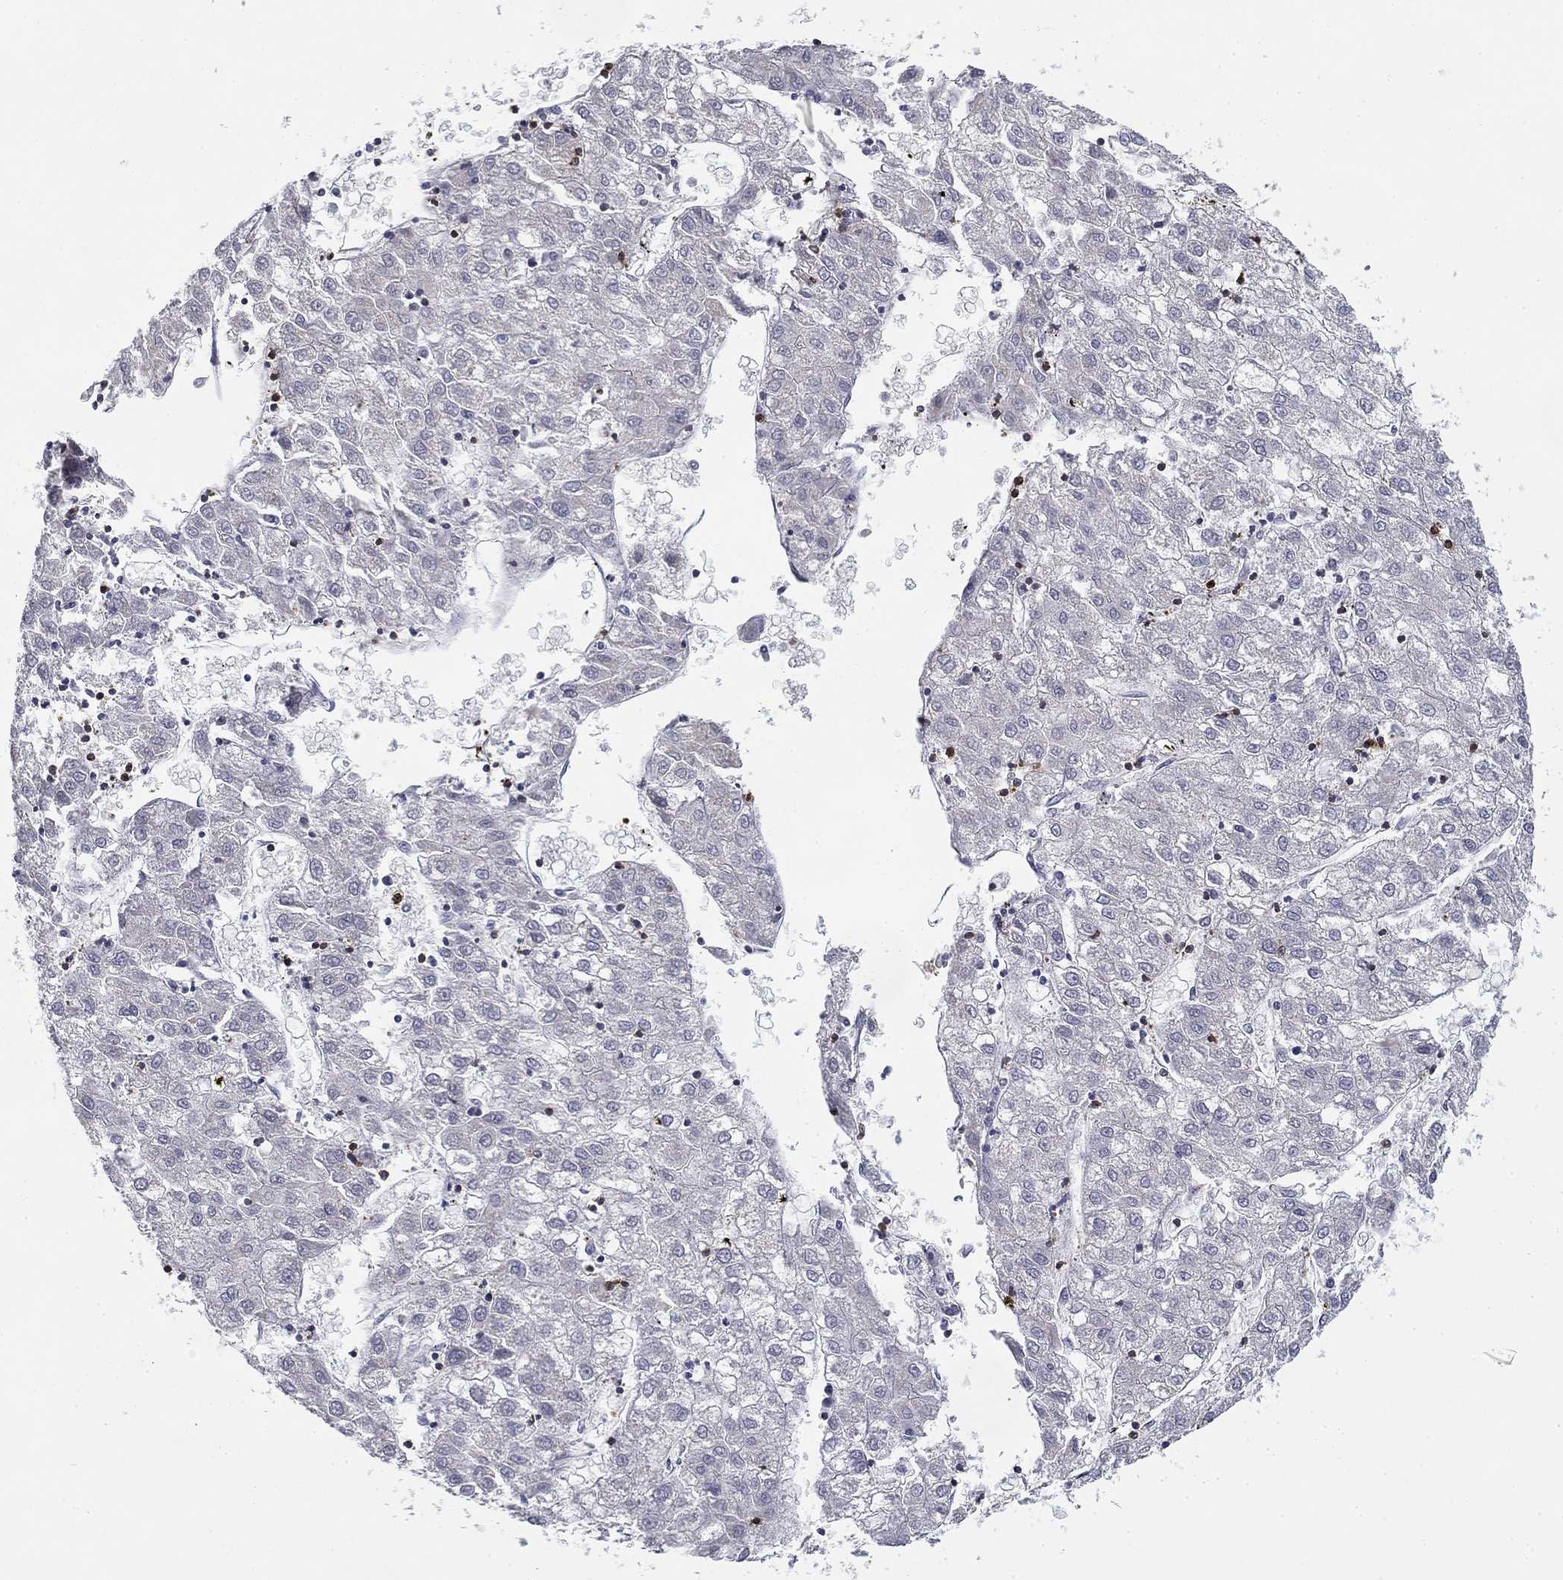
{"staining": {"intensity": "negative", "quantity": "none", "location": "none"}, "tissue": "liver cancer", "cell_type": "Tumor cells", "image_type": "cancer", "snomed": [{"axis": "morphology", "description": "Carcinoma, Hepatocellular, NOS"}, {"axis": "topography", "description": "Liver"}], "caption": "Photomicrograph shows no protein expression in tumor cells of liver hepatocellular carcinoma tissue.", "gene": "TRAT1", "patient": {"sex": "male", "age": 72}}